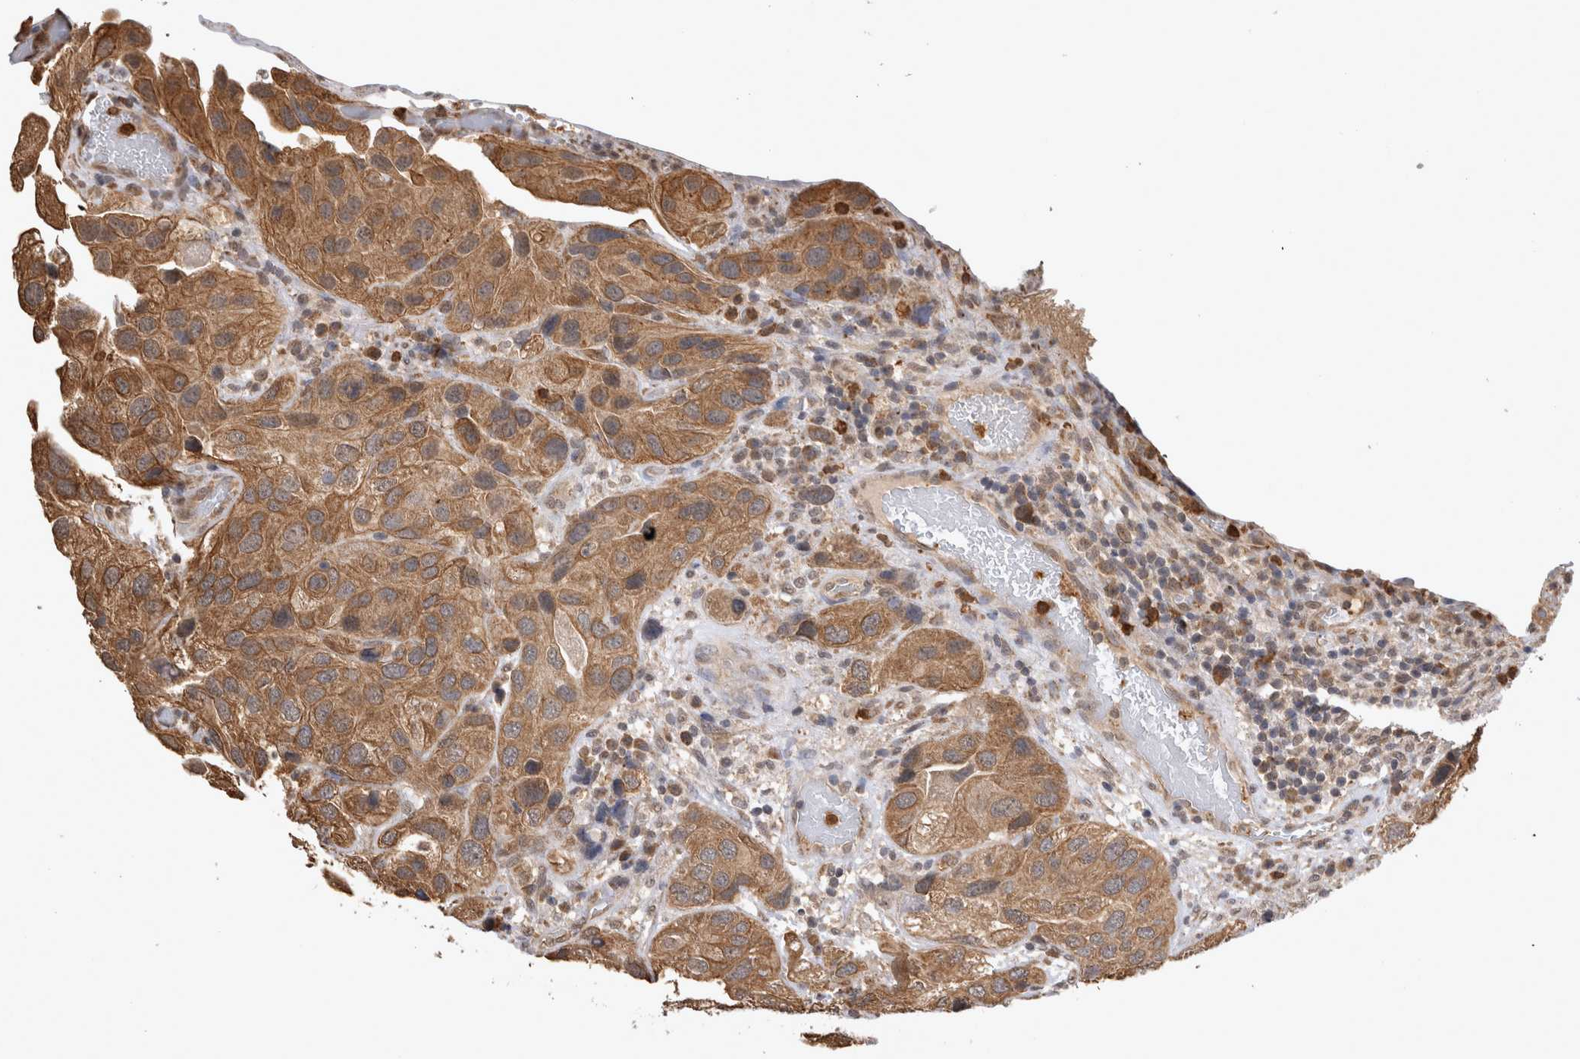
{"staining": {"intensity": "moderate", "quantity": ">75%", "location": "cytoplasmic/membranous"}, "tissue": "urothelial cancer", "cell_type": "Tumor cells", "image_type": "cancer", "snomed": [{"axis": "morphology", "description": "Urothelial carcinoma, High grade"}, {"axis": "topography", "description": "Urinary bladder"}], "caption": "DAB (3,3'-diaminobenzidine) immunohistochemical staining of human high-grade urothelial carcinoma reveals moderate cytoplasmic/membranous protein positivity in about >75% of tumor cells.", "gene": "PAK4", "patient": {"sex": "female", "age": 64}}